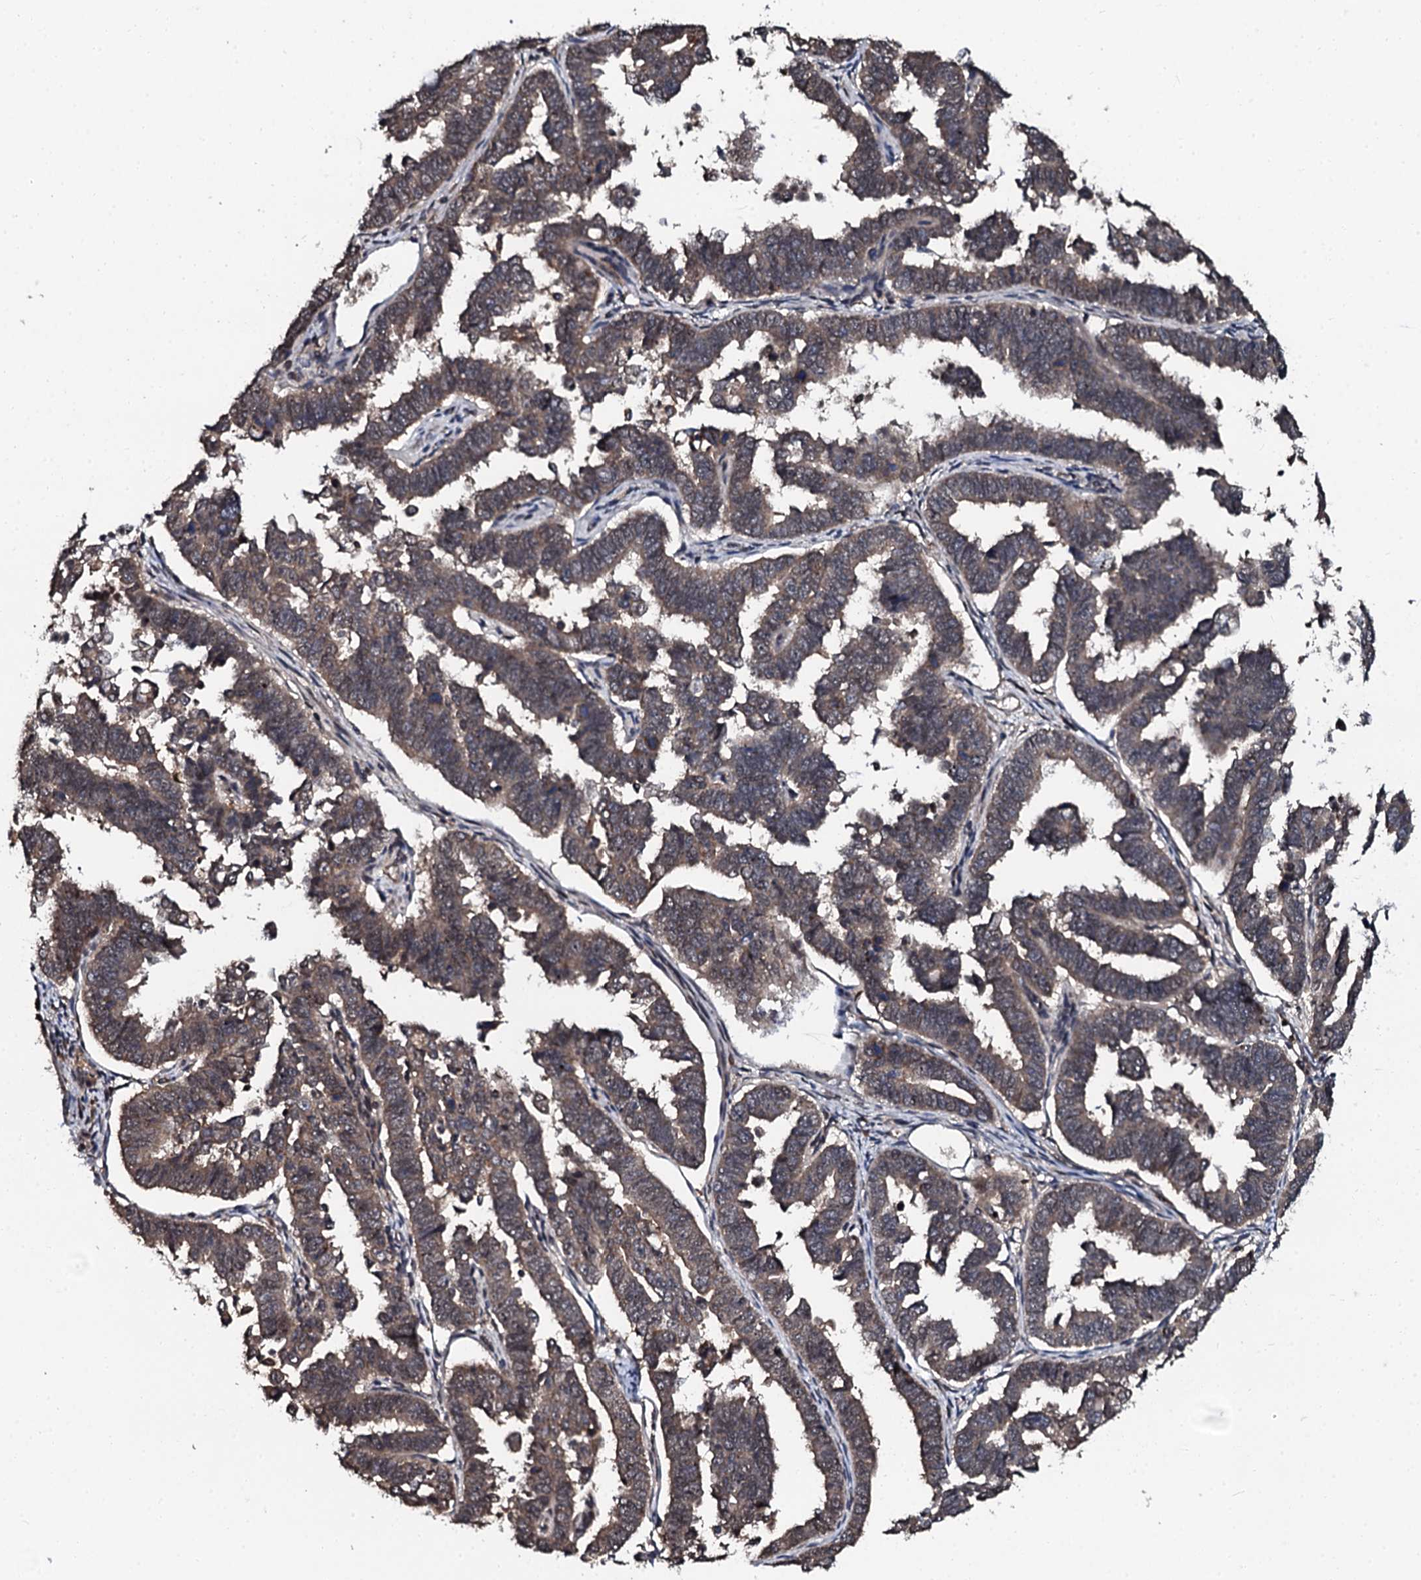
{"staining": {"intensity": "weak", "quantity": "25%-75%", "location": "cytoplasmic/membranous"}, "tissue": "endometrial cancer", "cell_type": "Tumor cells", "image_type": "cancer", "snomed": [{"axis": "morphology", "description": "Adenocarcinoma, NOS"}, {"axis": "topography", "description": "Endometrium"}], "caption": "Immunohistochemical staining of human endometrial adenocarcinoma demonstrates low levels of weak cytoplasmic/membranous protein staining in approximately 25%-75% of tumor cells.", "gene": "N4BP1", "patient": {"sex": "female", "age": 75}}